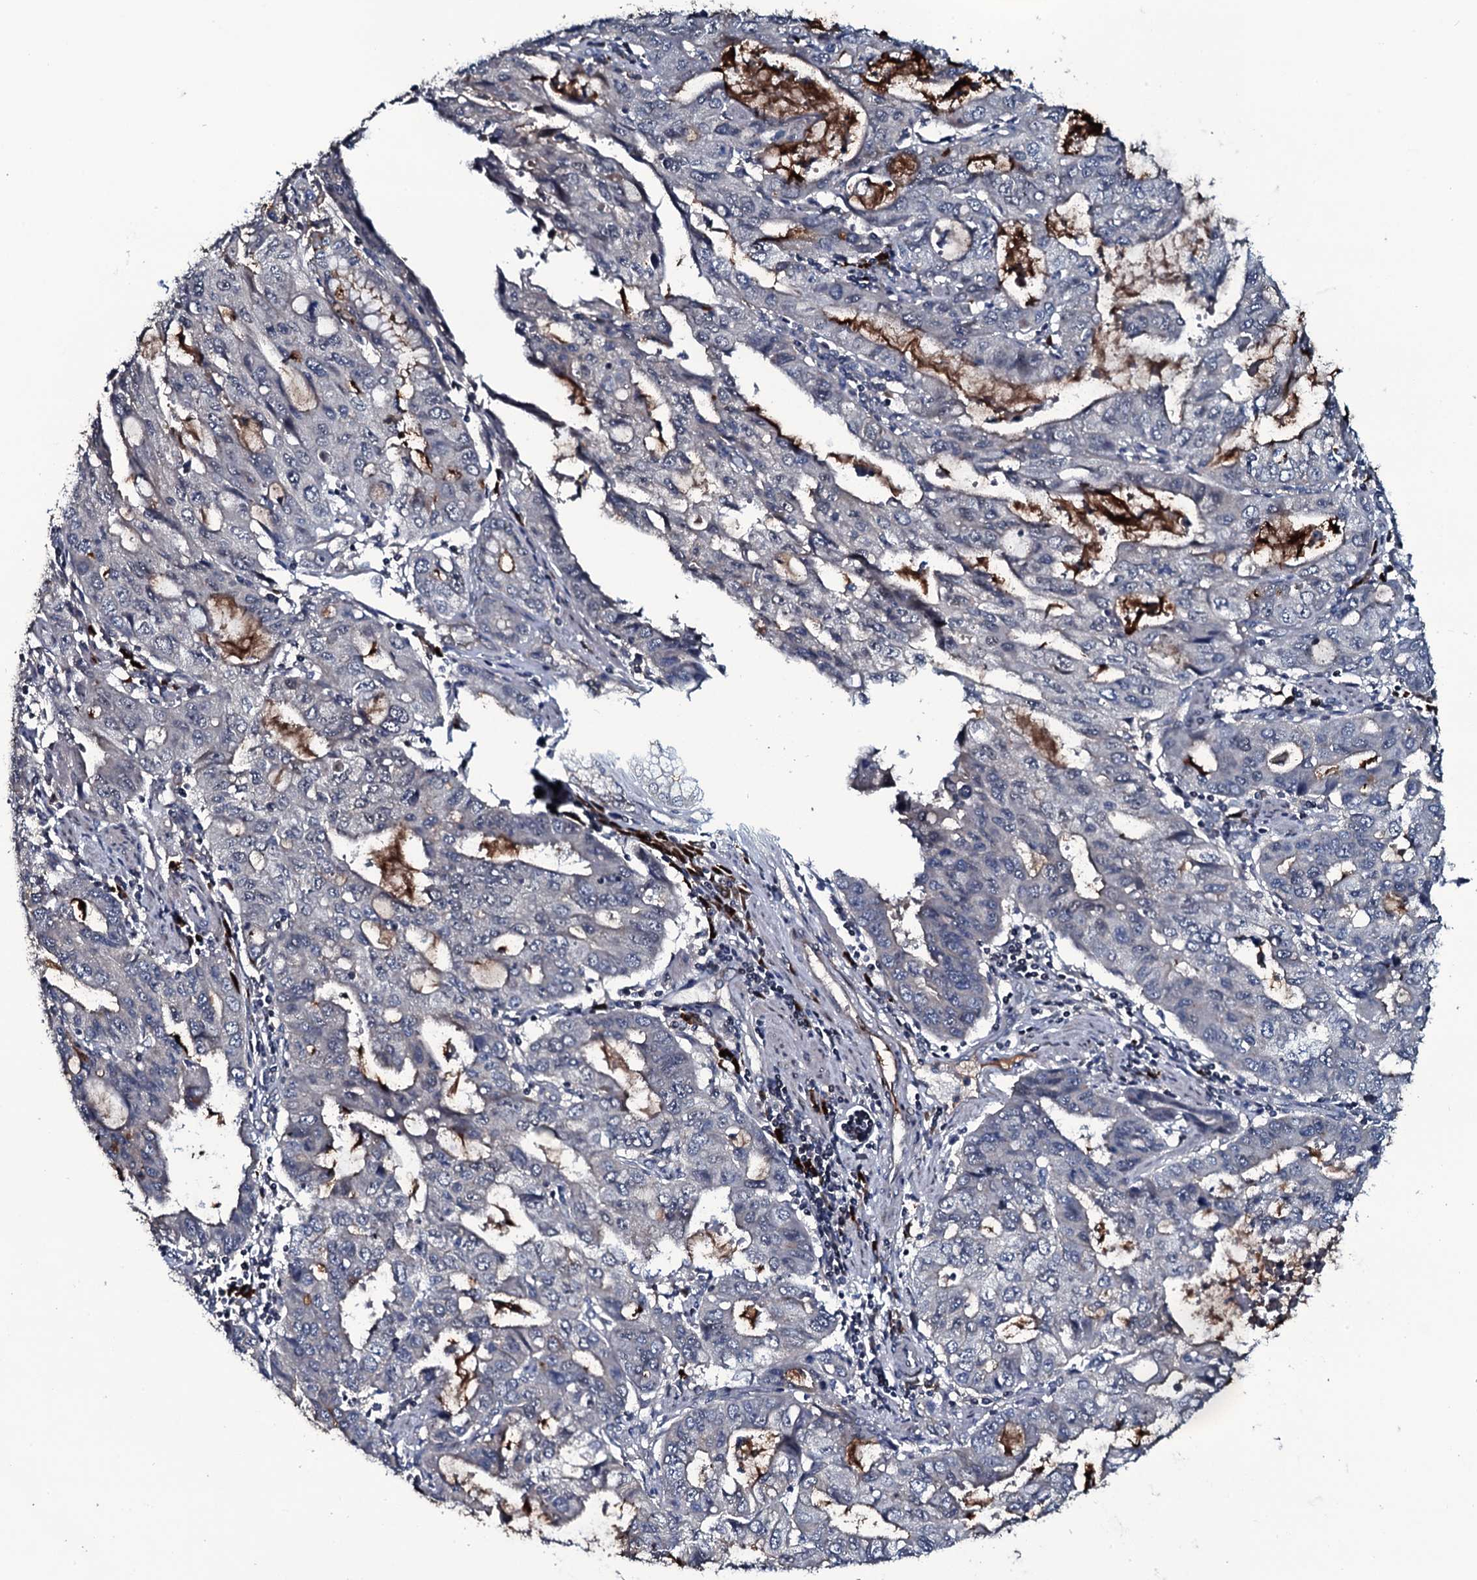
{"staining": {"intensity": "negative", "quantity": "none", "location": "none"}, "tissue": "stomach cancer", "cell_type": "Tumor cells", "image_type": "cancer", "snomed": [{"axis": "morphology", "description": "Adenocarcinoma, NOS"}, {"axis": "topography", "description": "Stomach, upper"}], "caption": "The photomicrograph demonstrates no significant positivity in tumor cells of adenocarcinoma (stomach).", "gene": "LYG2", "patient": {"sex": "female", "age": 52}}